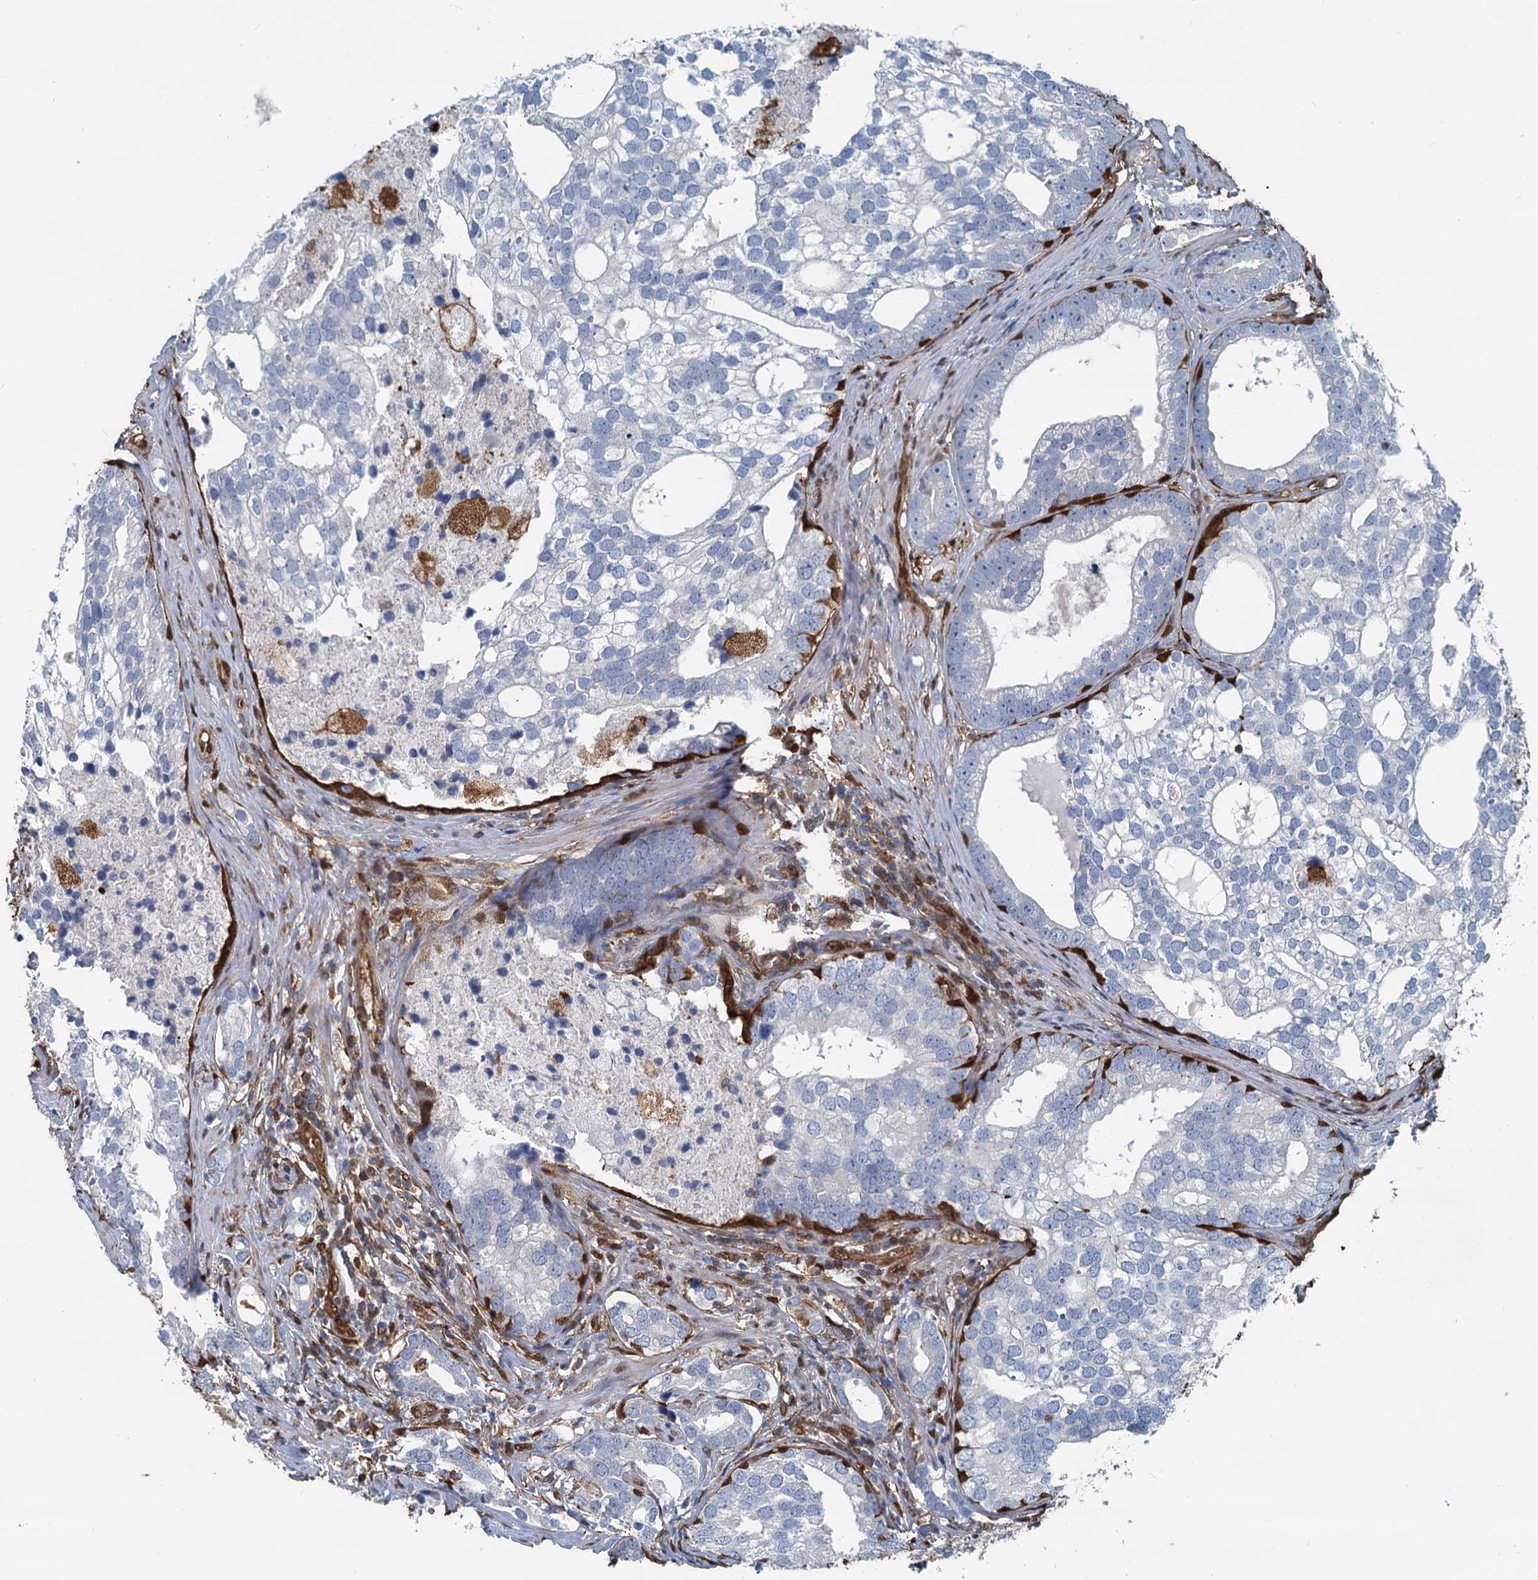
{"staining": {"intensity": "negative", "quantity": "none", "location": "none"}, "tissue": "prostate cancer", "cell_type": "Tumor cells", "image_type": "cancer", "snomed": [{"axis": "morphology", "description": "Adenocarcinoma, High grade"}, {"axis": "topography", "description": "Prostate"}], "caption": "Prostate cancer was stained to show a protein in brown. There is no significant positivity in tumor cells. Nuclei are stained in blue.", "gene": "S100A6", "patient": {"sex": "male", "age": 75}}